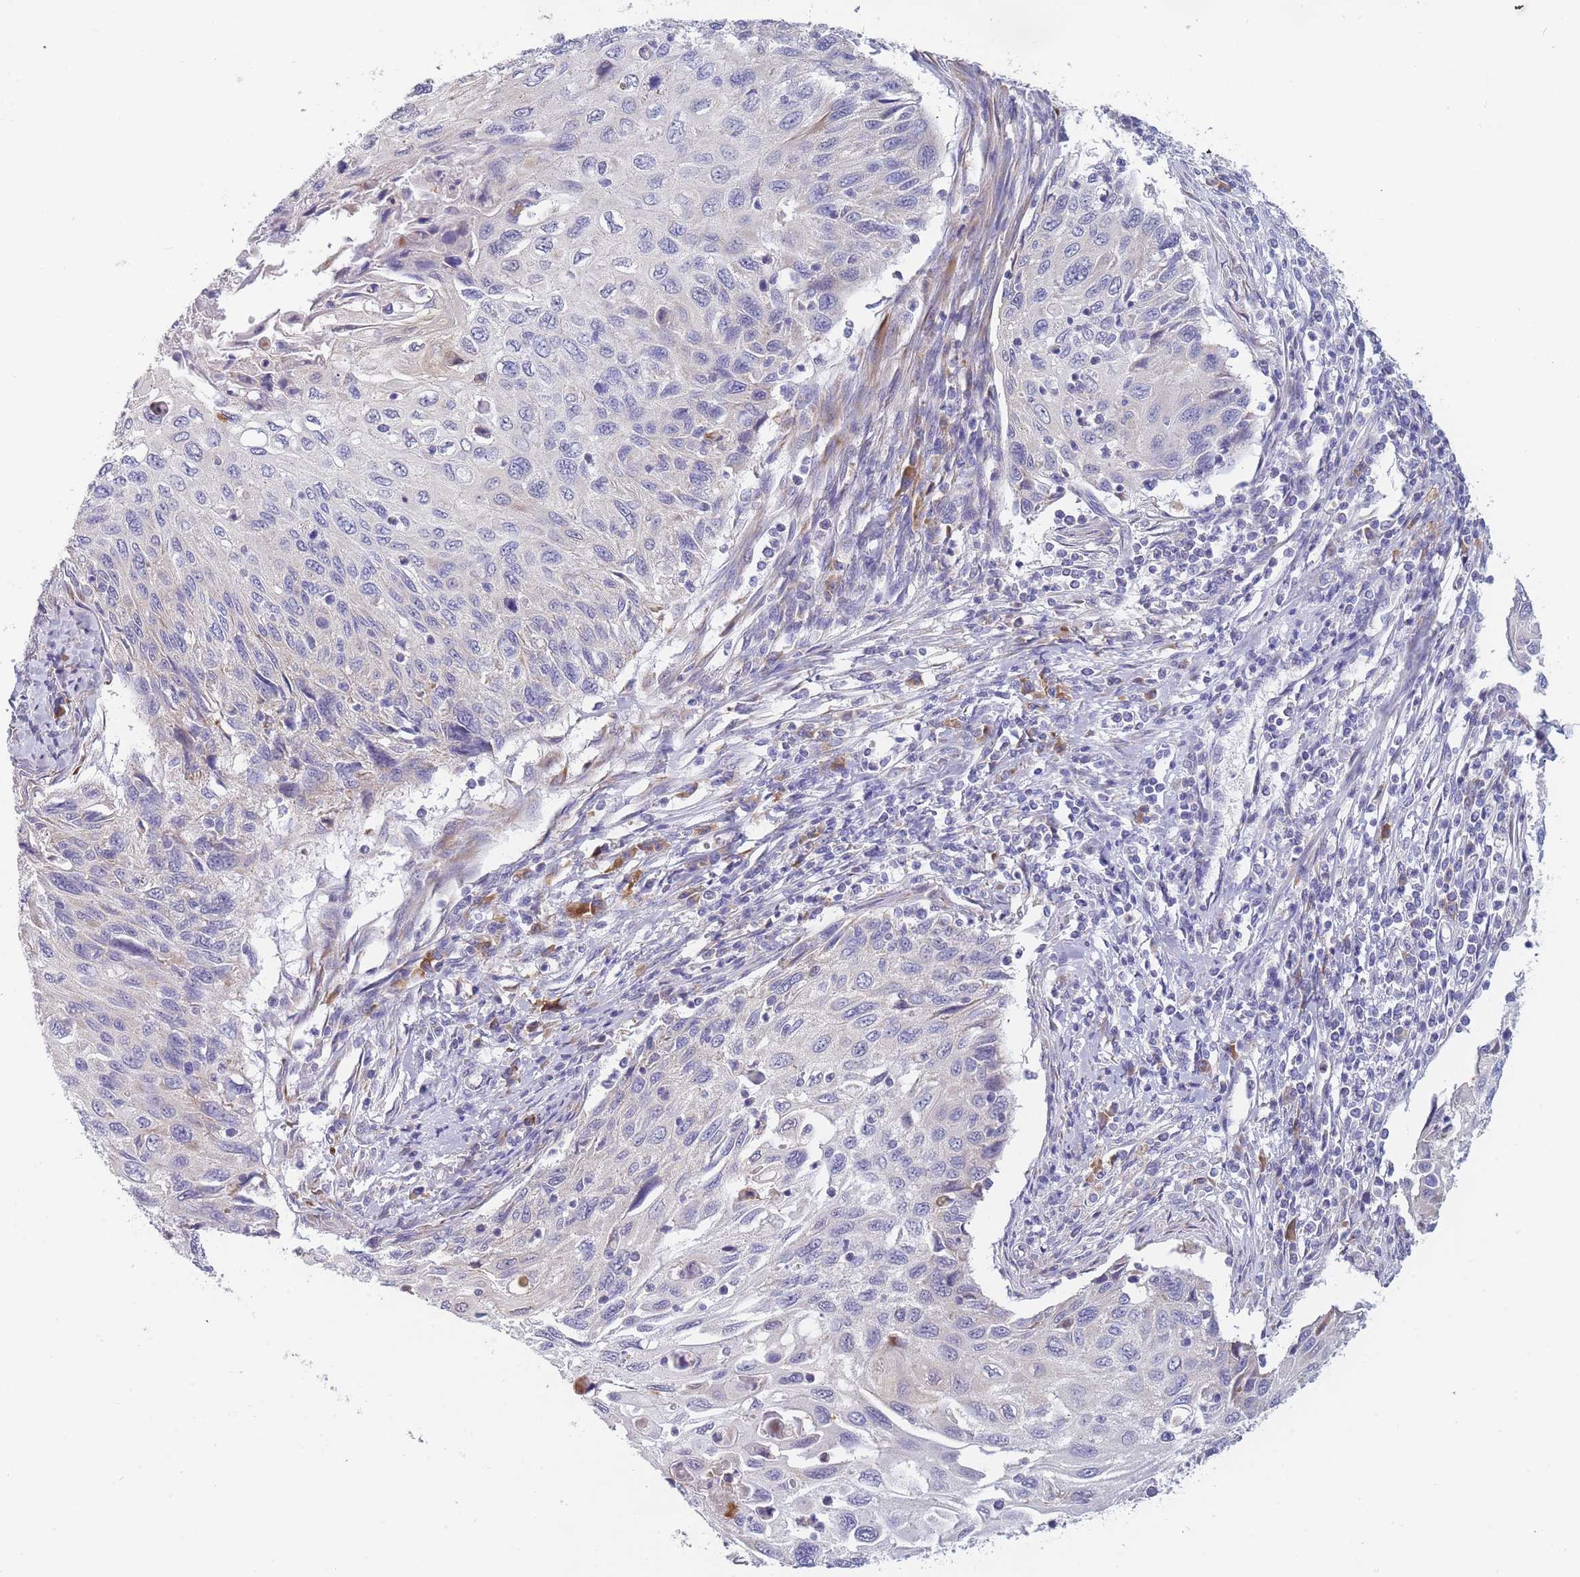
{"staining": {"intensity": "negative", "quantity": "none", "location": "none"}, "tissue": "cervical cancer", "cell_type": "Tumor cells", "image_type": "cancer", "snomed": [{"axis": "morphology", "description": "Squamous cell carcinoma, NOS"}, {"axis": "topography", "description": "Cervix"}], "caption": "IHC histopathology image of neoplastic tissue: squamous cell carcinoma (cervical) stained with DAB exhibits no significant protein positivity in tumor cells. Brightfield microscopy of immunohistochemistry stained with DAB (brown) and hematoxylin (blue), captured at high magnification.", "gene": "NDUFAF6", "patient": {"sex": "female", "age": 70}}